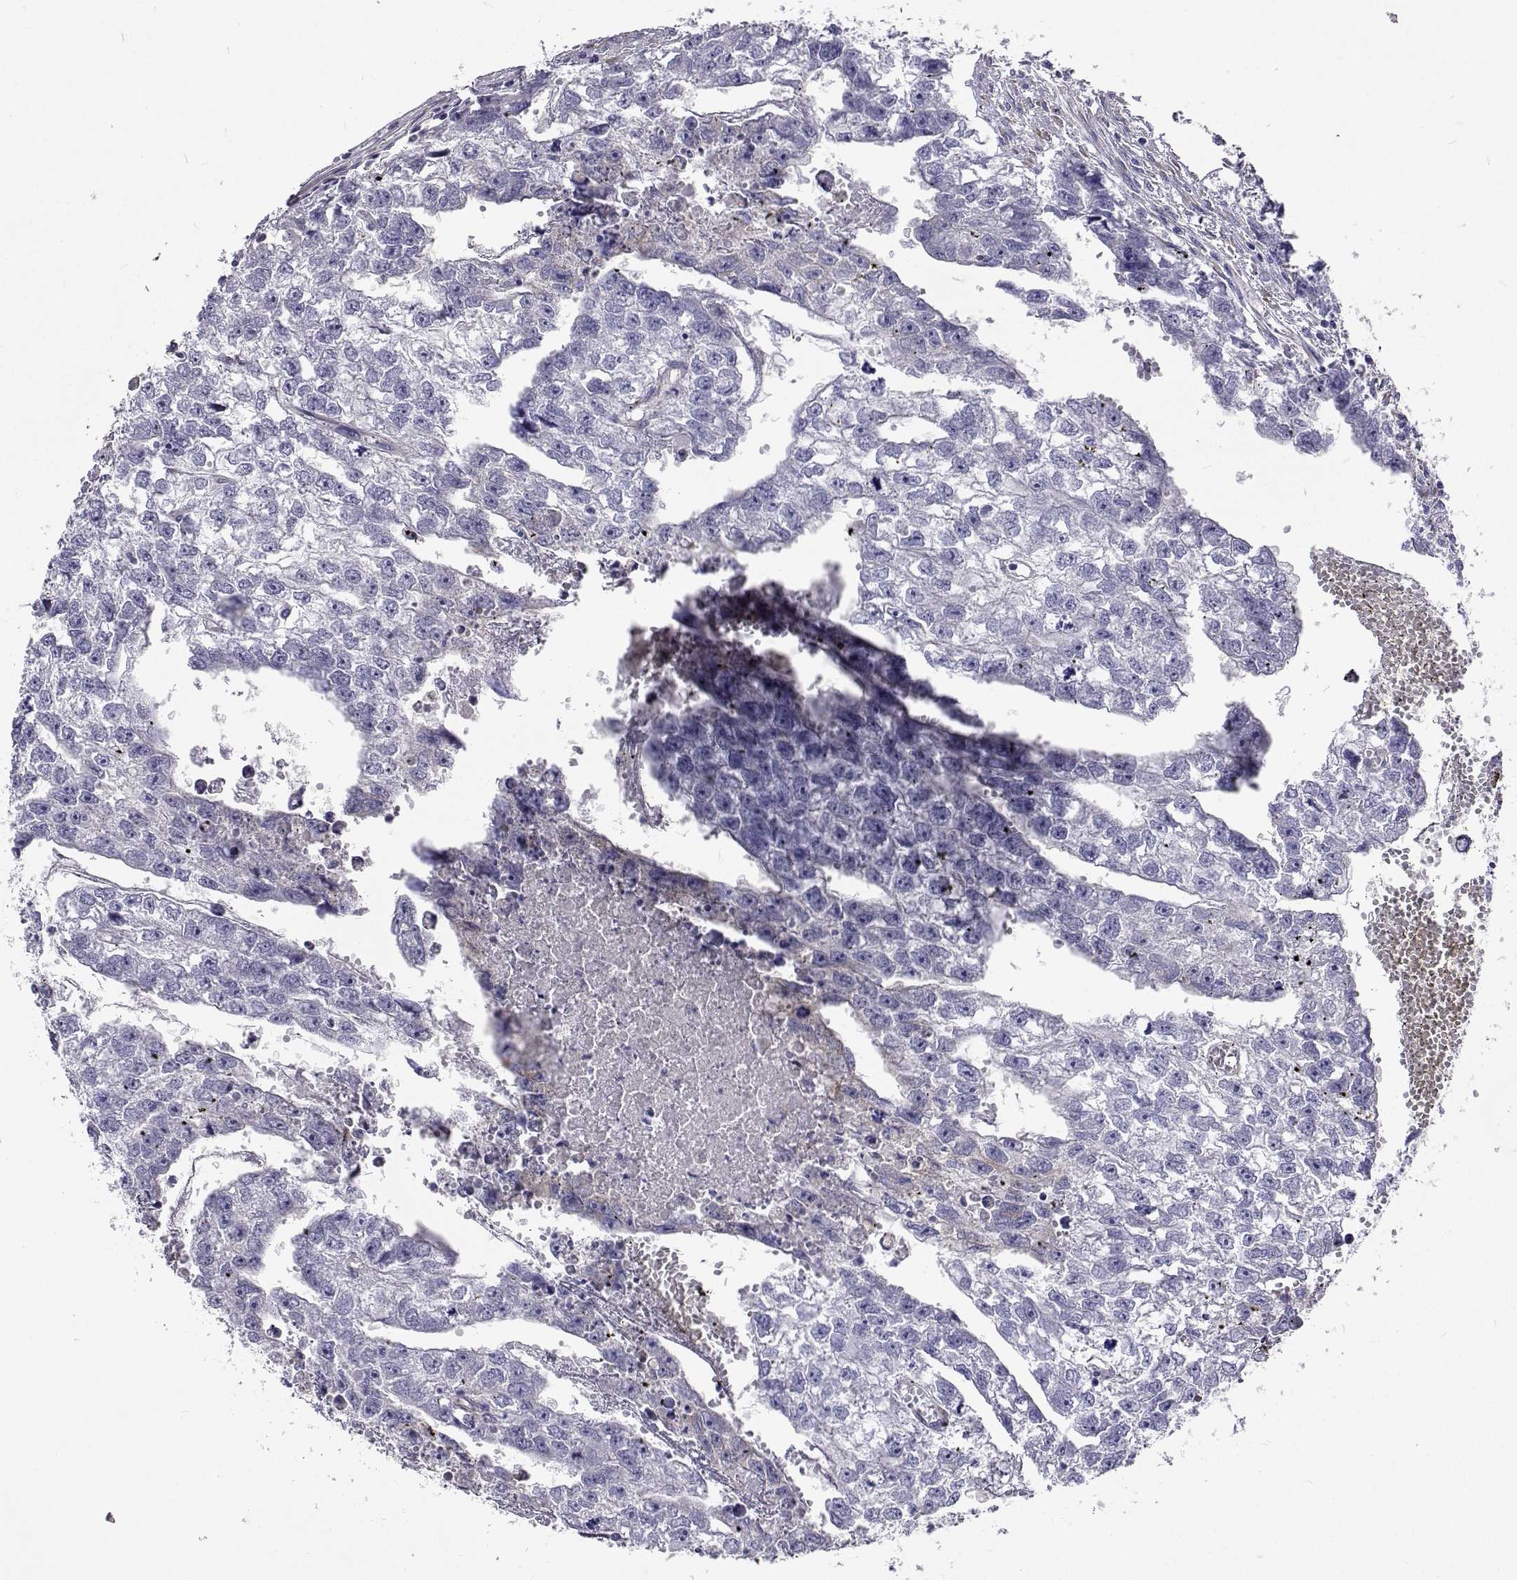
{"staining": {"intensity": "negative", "quantity": "none", "location": "none"}, "tissue": "testis cancer", "cell_type": "Tumor cells", "image_type": "cancer", "snomed": [{"axis": "morphology", "description": "Carcinoma, Embryonal, NOS"}, {"axis": "morphology", "description": "Teratoma, malignant, NOS"}, {"axis": "topography", "description": "Testis"}], "caption": "Tumor cells show no significant positivity in embryonal carcinoma (testis). (Immunohistochemistry (ihc), brightfield microscopy, high magnification).", "gene": "LHFPL7", "patient": {"sex": "male", "age": 44}}